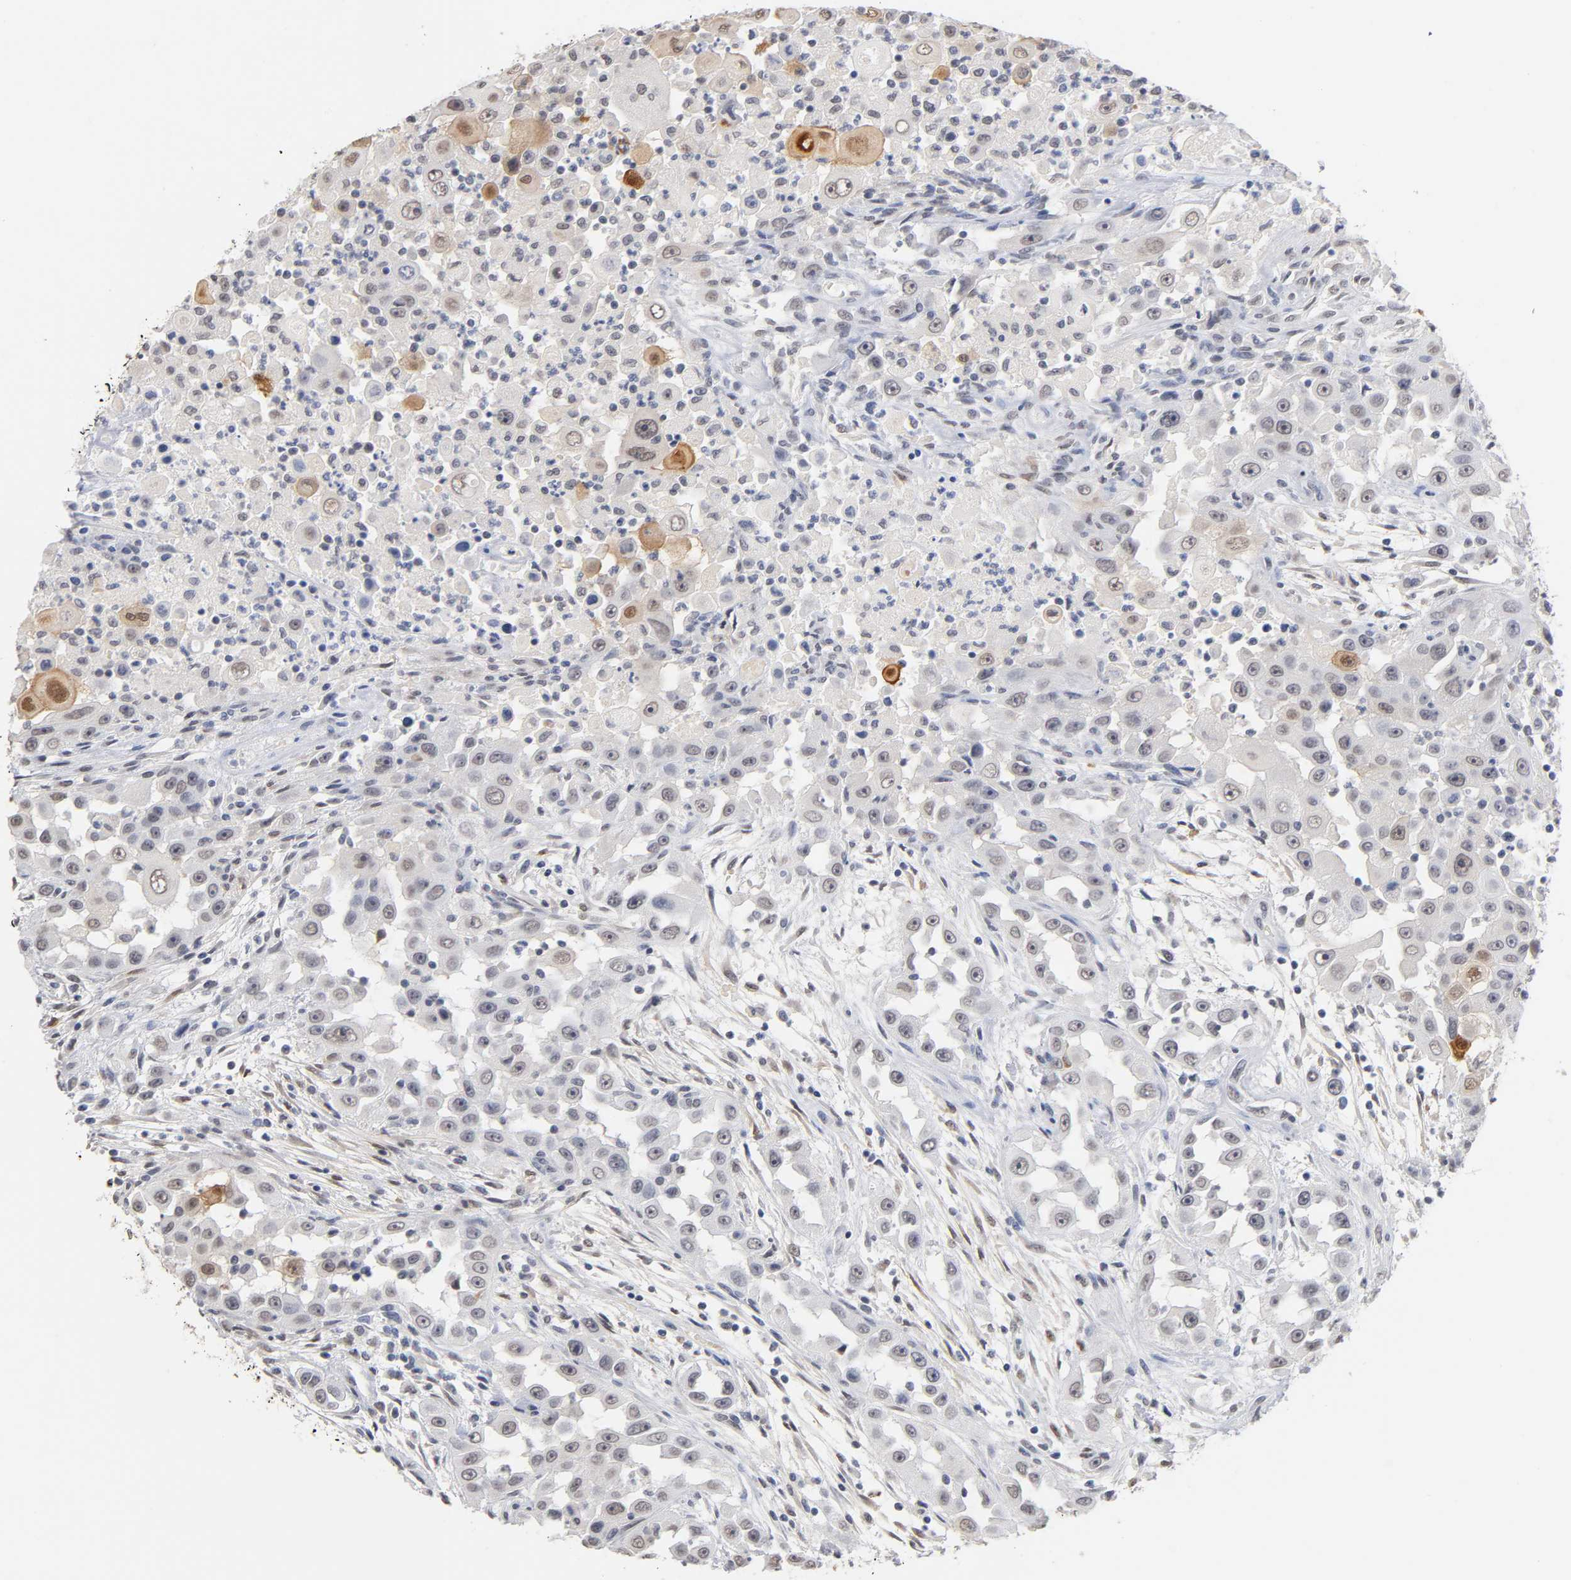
{"staining": {"intensity": "moderate", "quantity": "<25%", "location": "cytoplasmic/membranous,nuclear"}, "tissue": "head and neck cancer", "cell_type": "Tumor cells", "image_type": "cancer", "snomed": [{"axis": "morphology", "description": "Carcinoma, NOS"}, {"axis": "topography", "description": "Head-Neck"}], "caption": "A low amount of moderate cytoplasmic/membranous and nuclear staining is seen in about <25% of tumor cells in head and neck cancer tissue.", "gene": "CRABP2", "patient": {"sex": "male", "age": 87}}